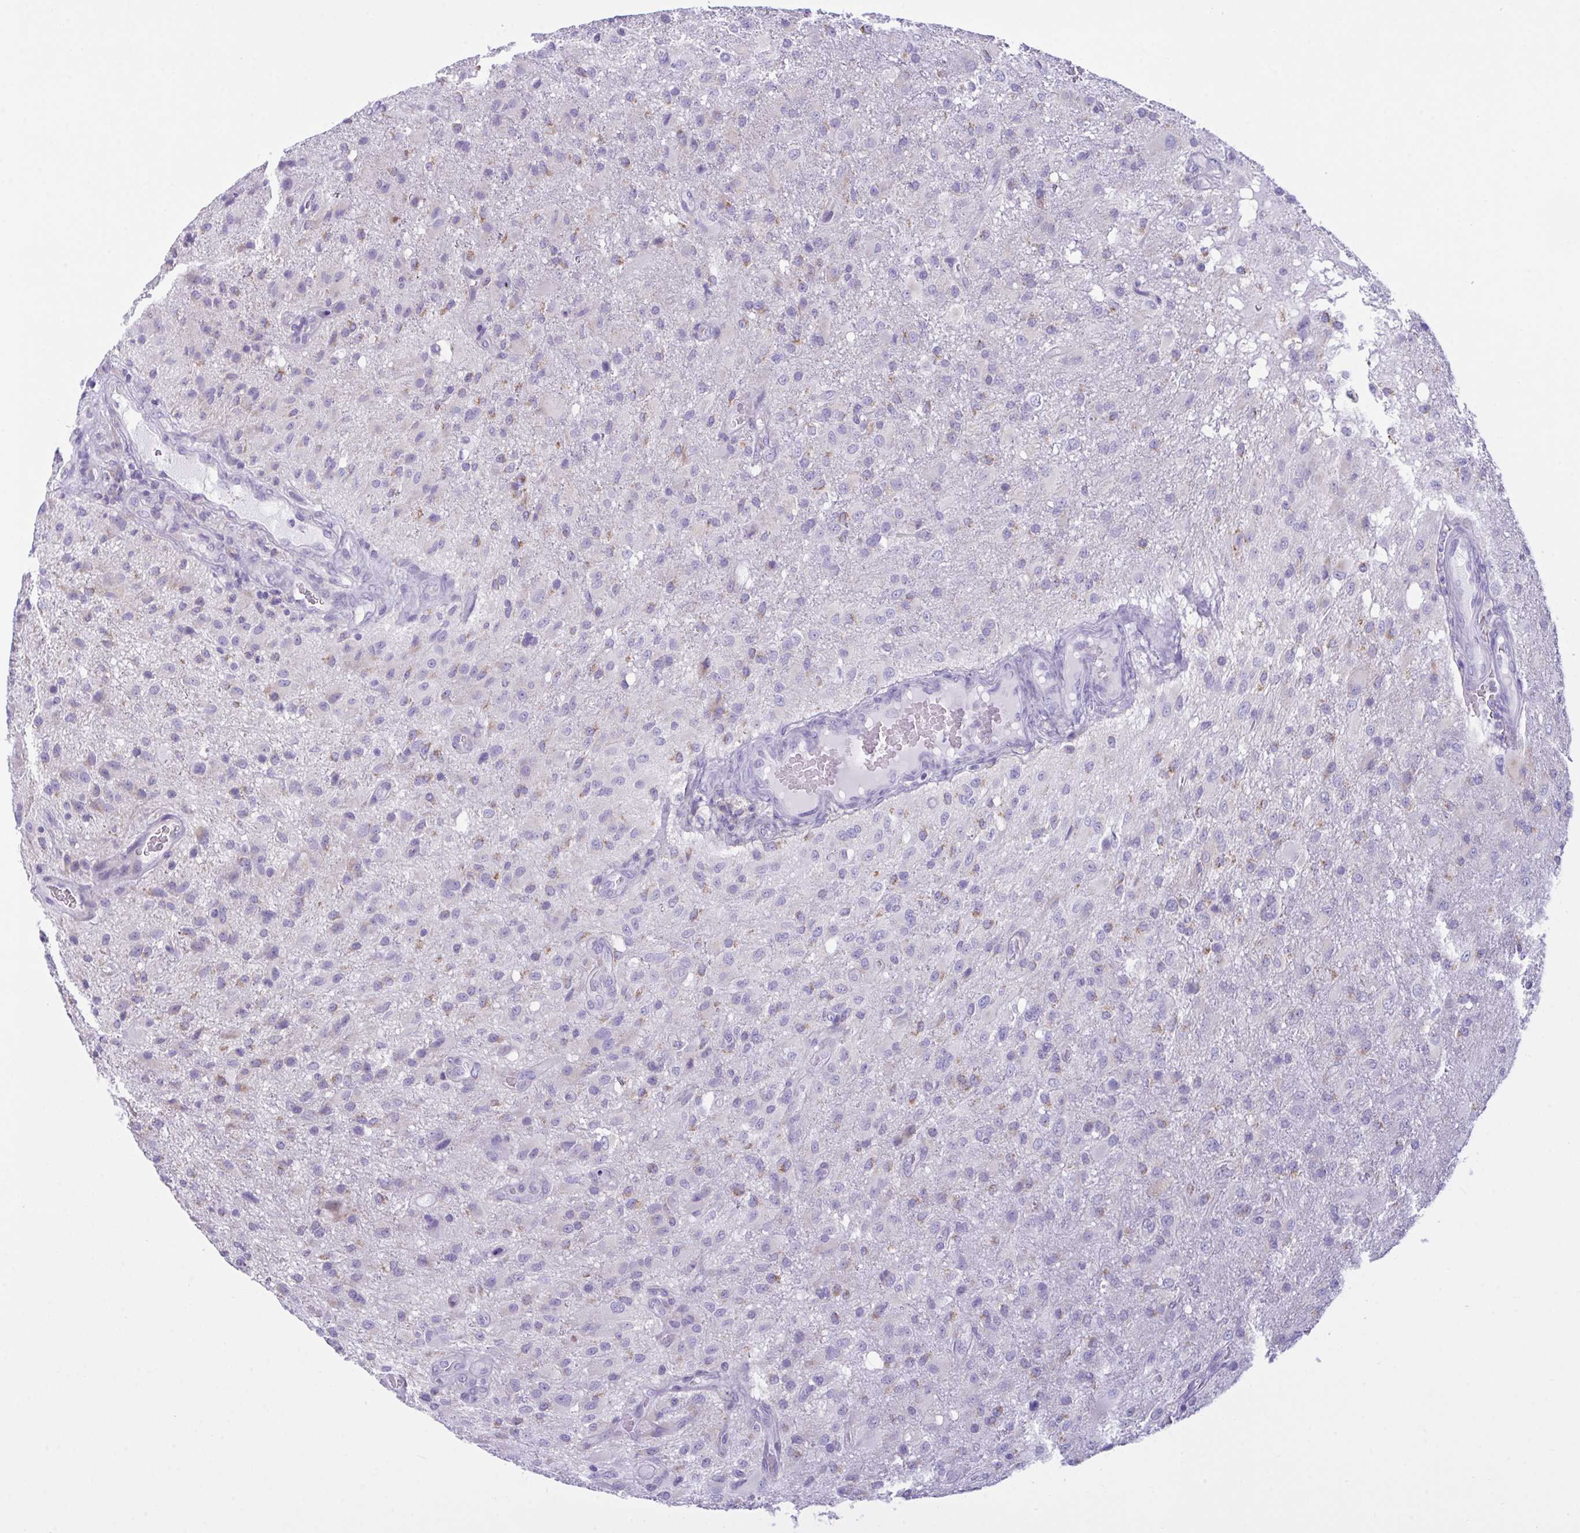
{"staining": {"intensity": "moderate", "quantity": "<25%", "location": "cytoplasmic/membranous"}, "tissue": "glioma", "cell_type": "Tumor cells", "image_type": "cancer", "snomed": [{"axis": "morphology", "description": "Glioma, malignant, High grade"}, {"axis": "topography", "description": "Brain"}], "caption": "An image of human glioma stained for a protein exhibits moderate cytoplasmic/membranous brown staining in tumor cells.", "gene": "BBS1", "patient": {"sex": "male", "age": 53}}